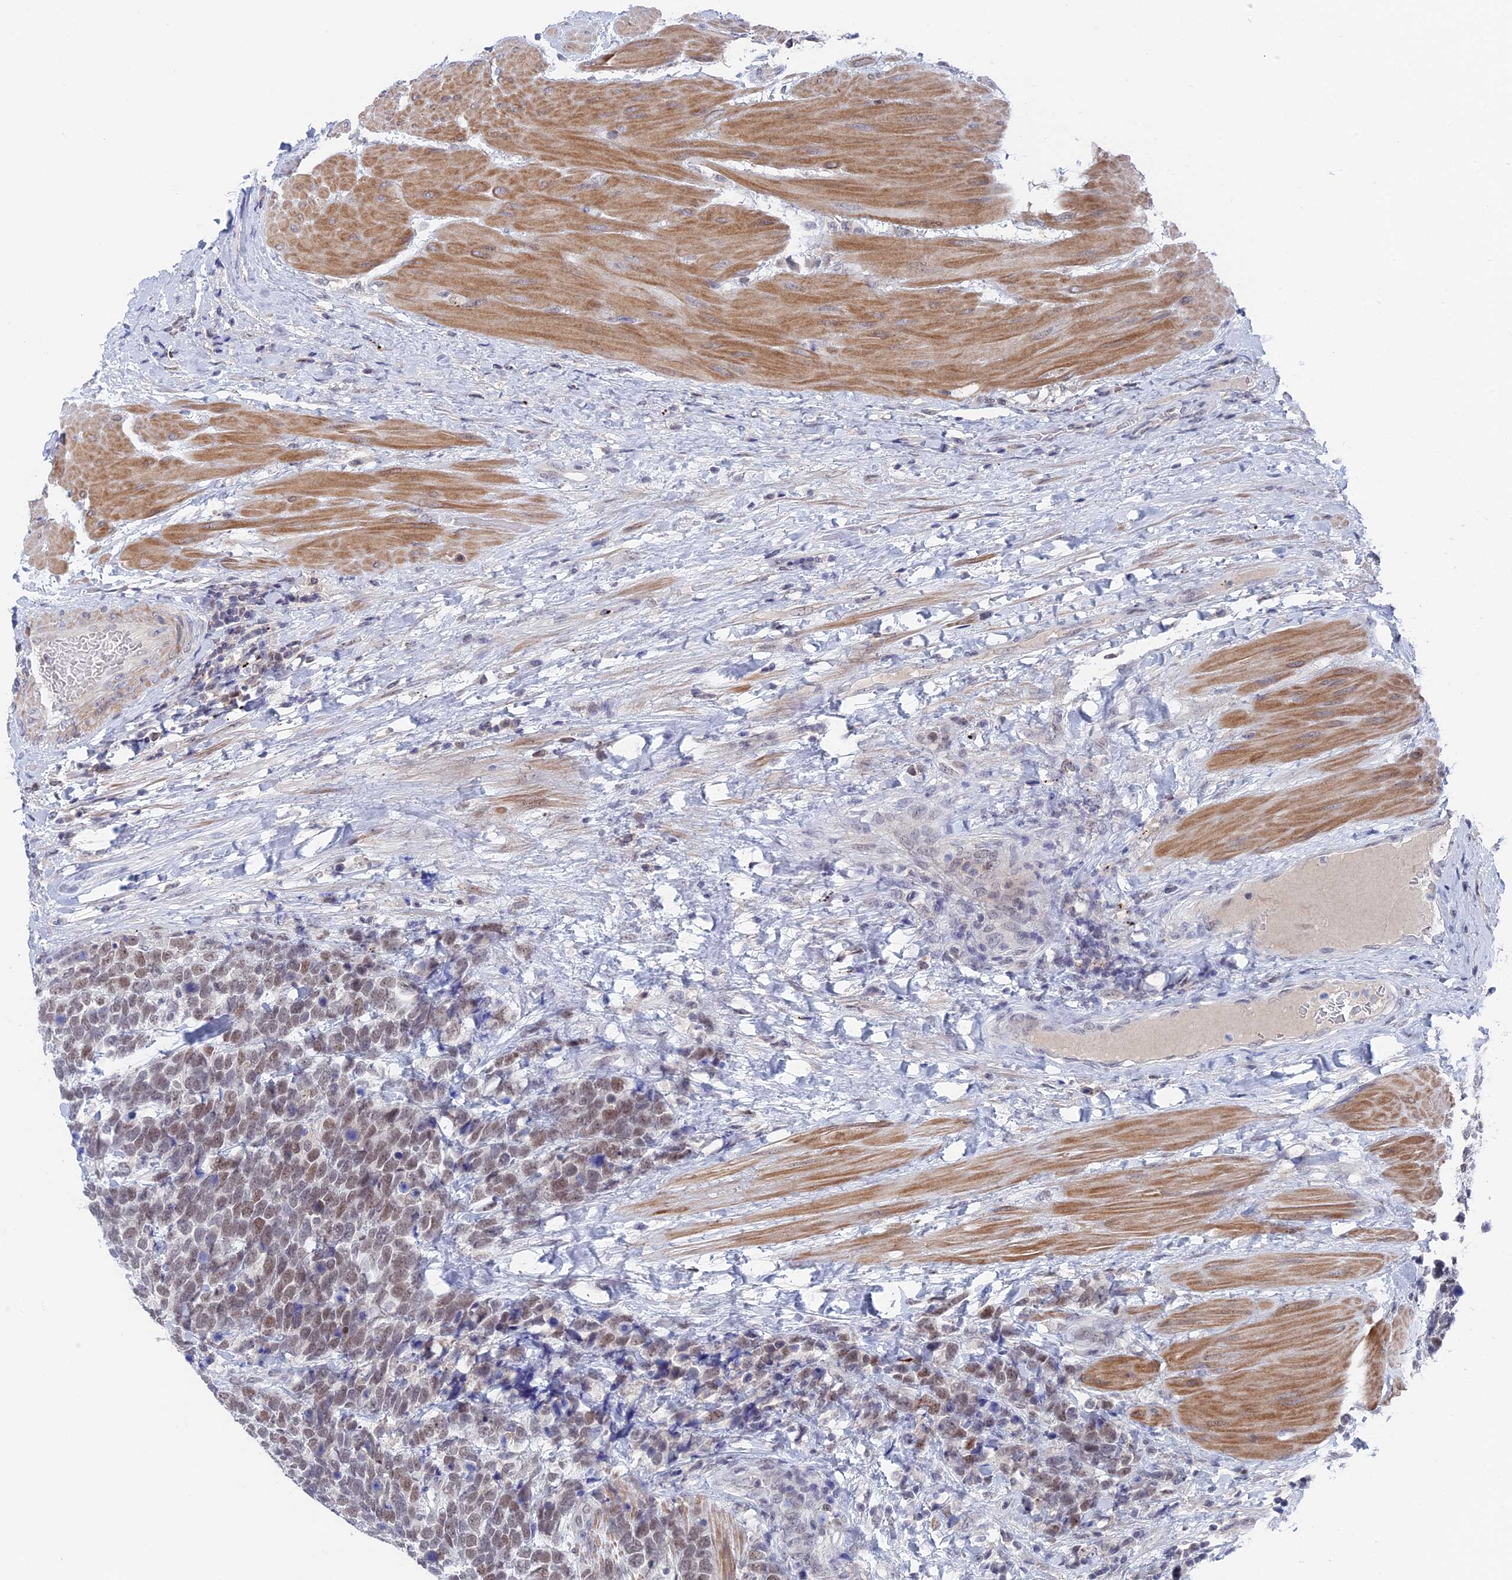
{"staining": {"intensity": "moderate", "quantity": "25%-75%", "location": "nuclear"}, "tissue": "urothelial cancer", "cell_type": "Tumor cells", "image_type": "cancer", "snomed": [{"axis": "morphology", "description": "Urothelial carcinoma, High grade"}, {"axis": "topography", "description": "Urinary bladder"}], "caption": "IHC photomicrograph of neoplastic tissue: human urothelial carcinoma (high-grade) stained using IHC reveals medium levels of moderate protein expression localized specifically in the nuclear of tumor cells, appearing as a nuclear brown color.", "gene": "BRD2", "patient": {"sex": "female", "age": 82}}